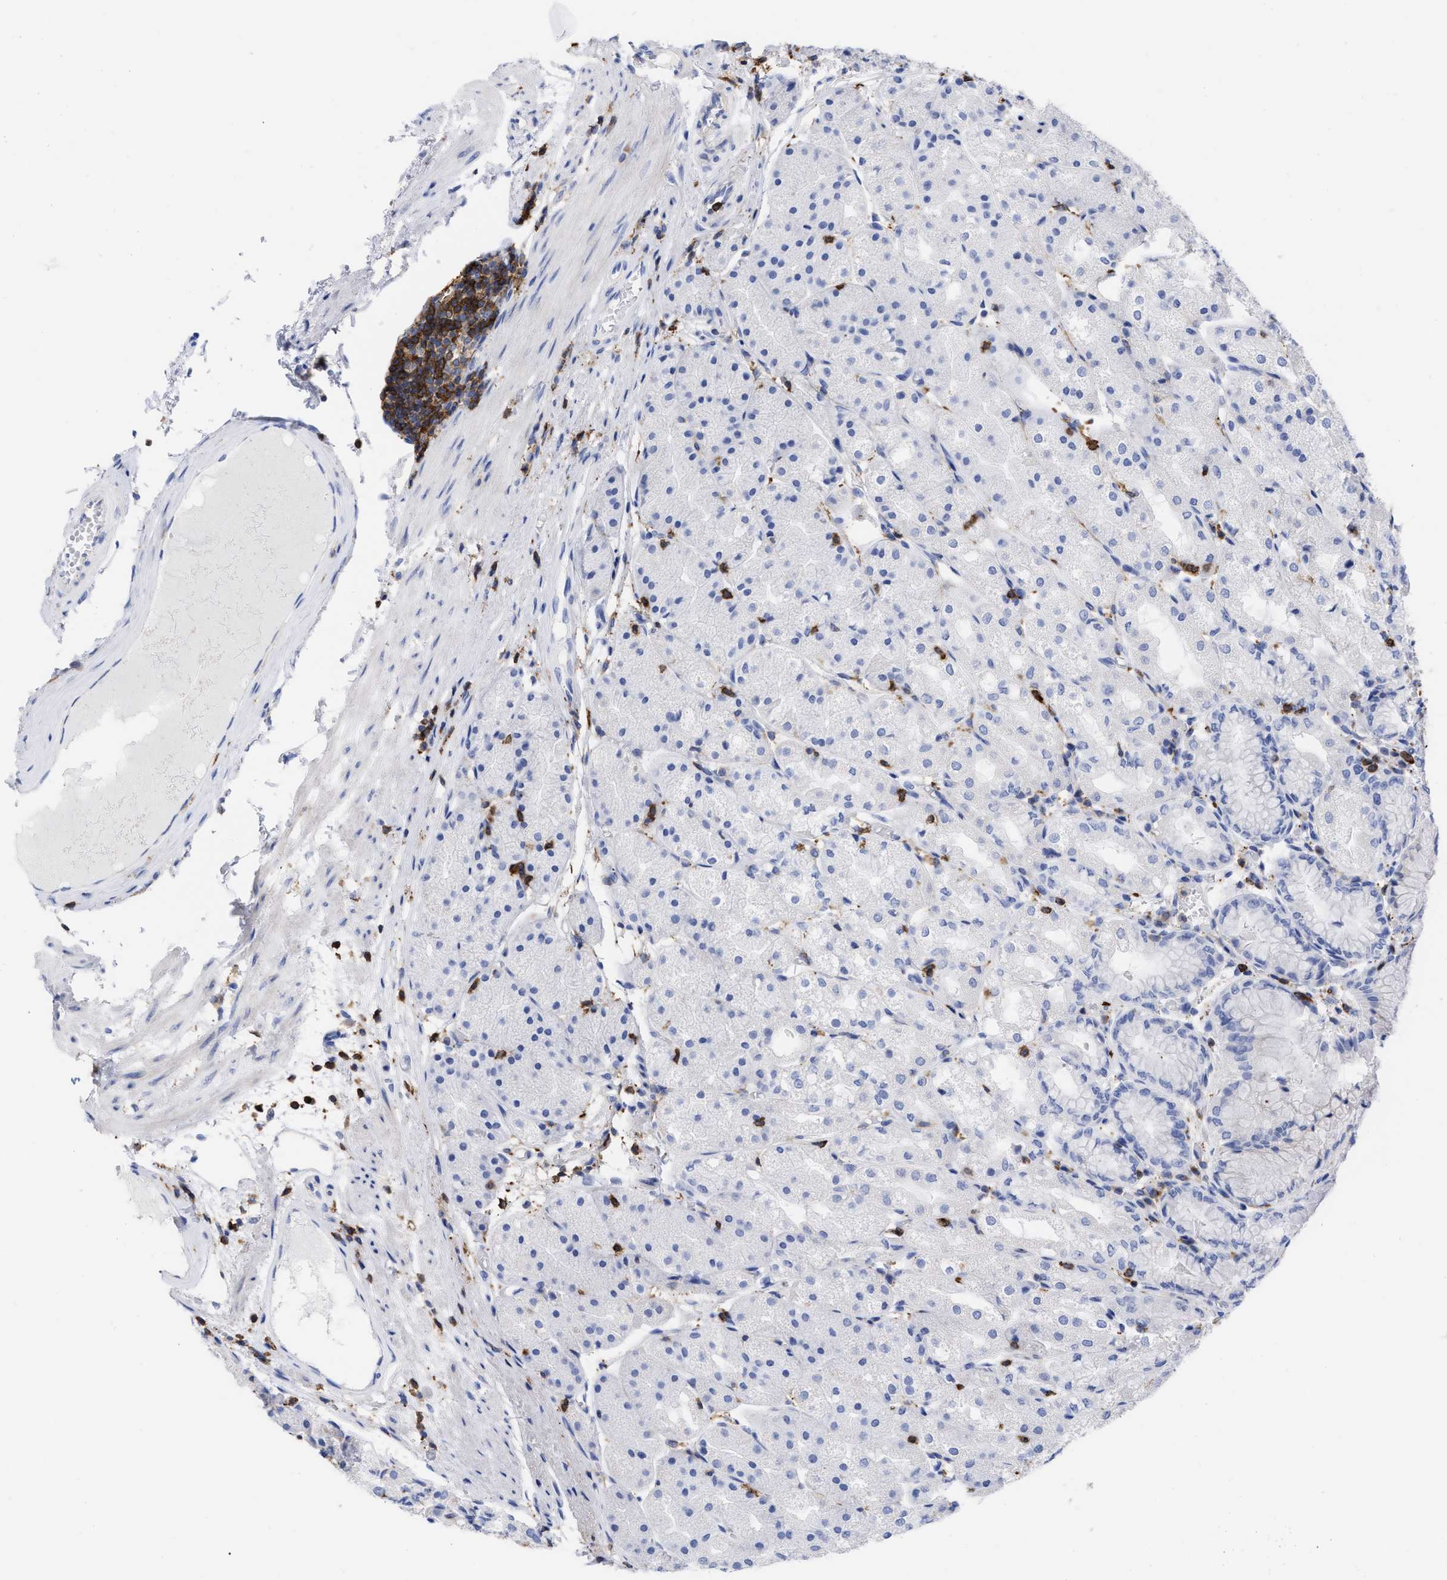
{"staining": {"intensity": "negative", "quantity": "none", "location": "none"}, "tissue": "stomach", "cell_type": "Glandular cells", "image_type": "normal", "snomed": [{"axis": "morphology", "description": "Normal tissue, NOS"}, {"axis": "topography", "description": "Stomach, upper"}], "caption": "Immunohistochemistry of normal stomach exhibits no positivity in glandular cells.", "gene": "HCLS1", "patient": {"sex": "male", "age": 72}}